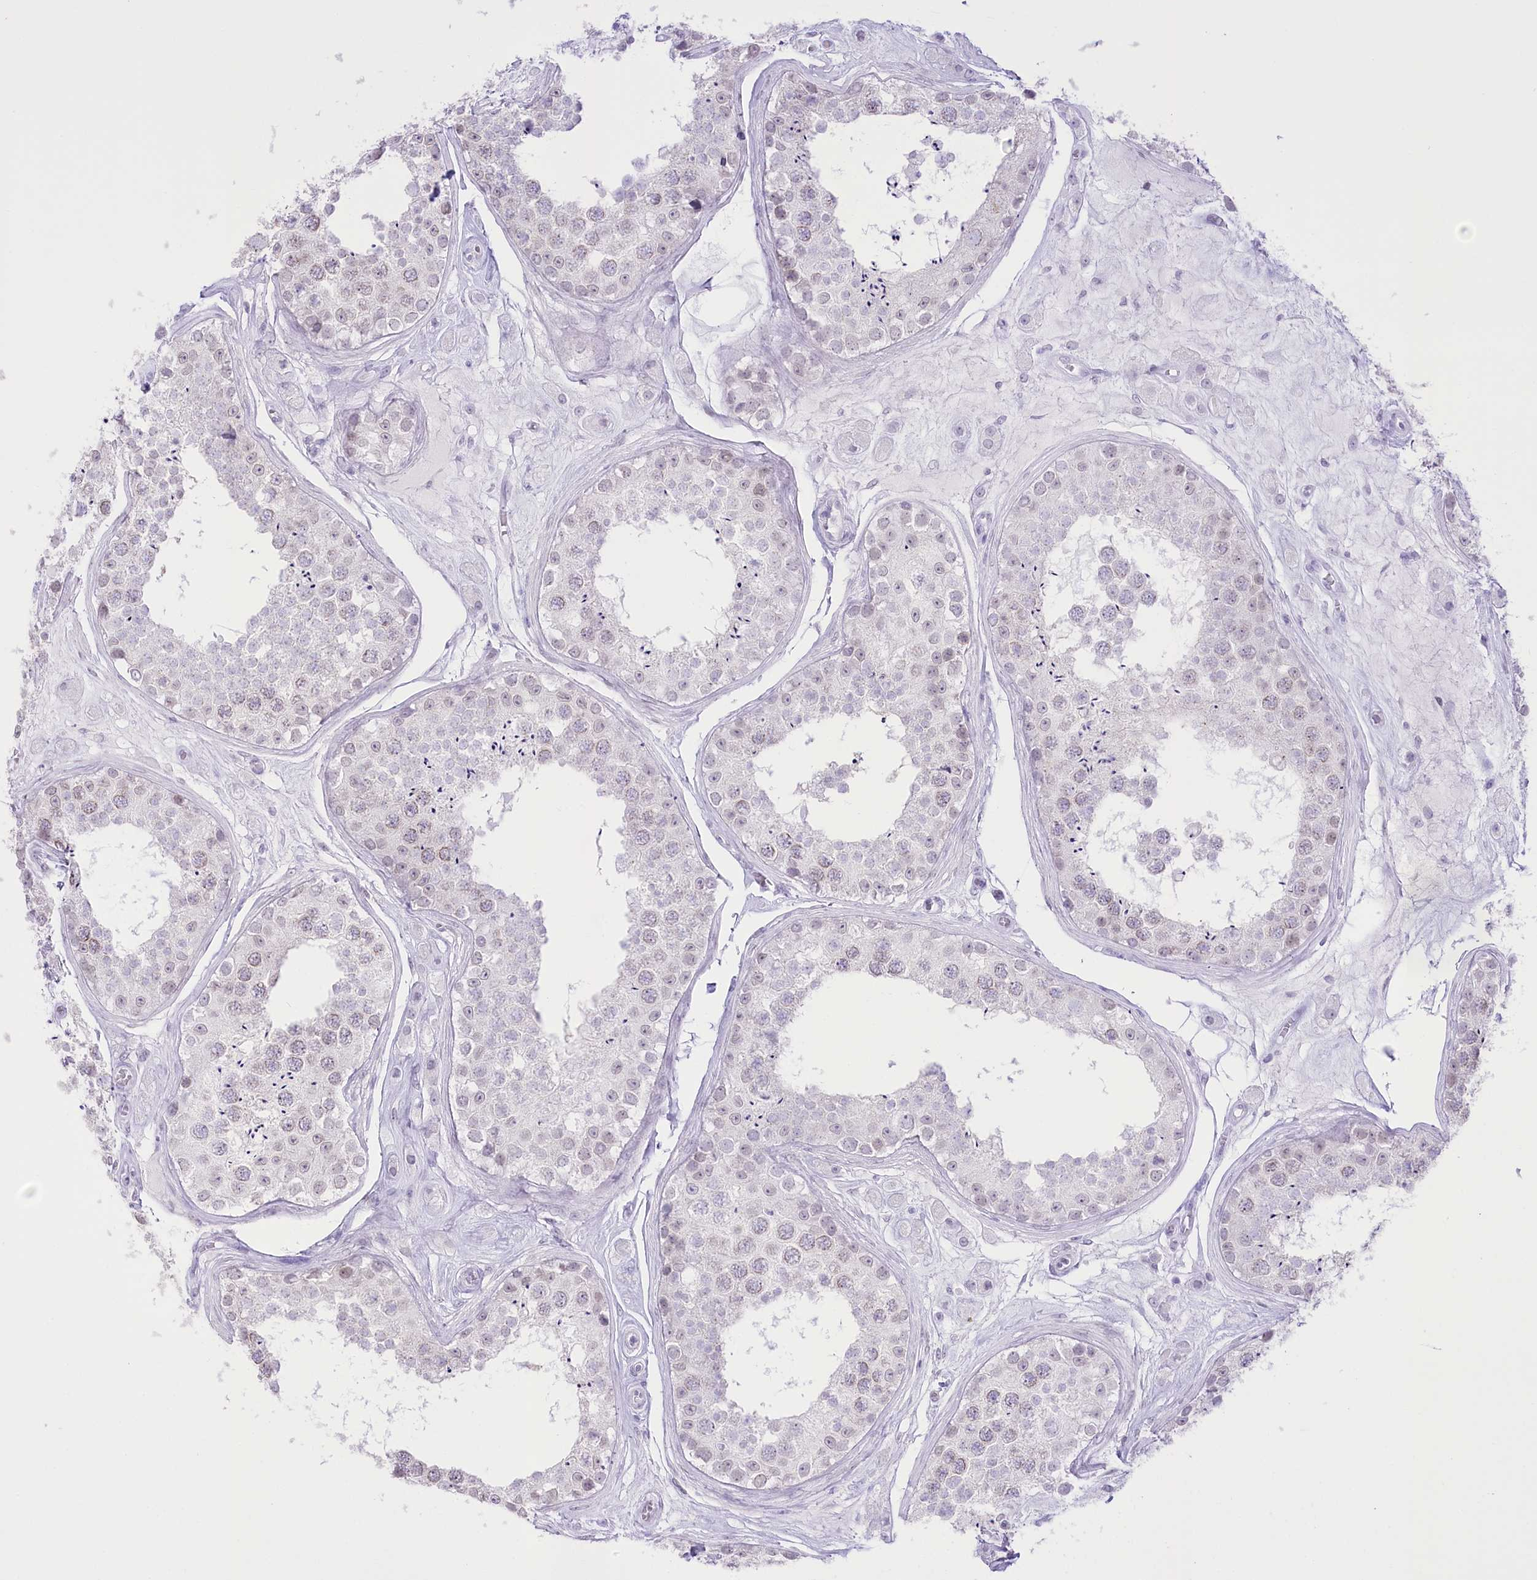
{"staining": {"intensity": "weak", "quantity": "<25%", "location": "cytoplasmic/membranous,nuclear"}, "tissue": "testis", "cell_type": "Cells in seminiferous ducts", "image_type": "normal", "snomed": [{"axis": "morphology", "description": "Normal tissue, NOS"}, {"axis": "topography", "description": "Testis"}], "caption": "This is an IHC image of unremarkable testis. There is no positivity in cells in seminiferous ducts.", "gene": "SLC39A10", "patient": {"sex": "male", "age": 25}}